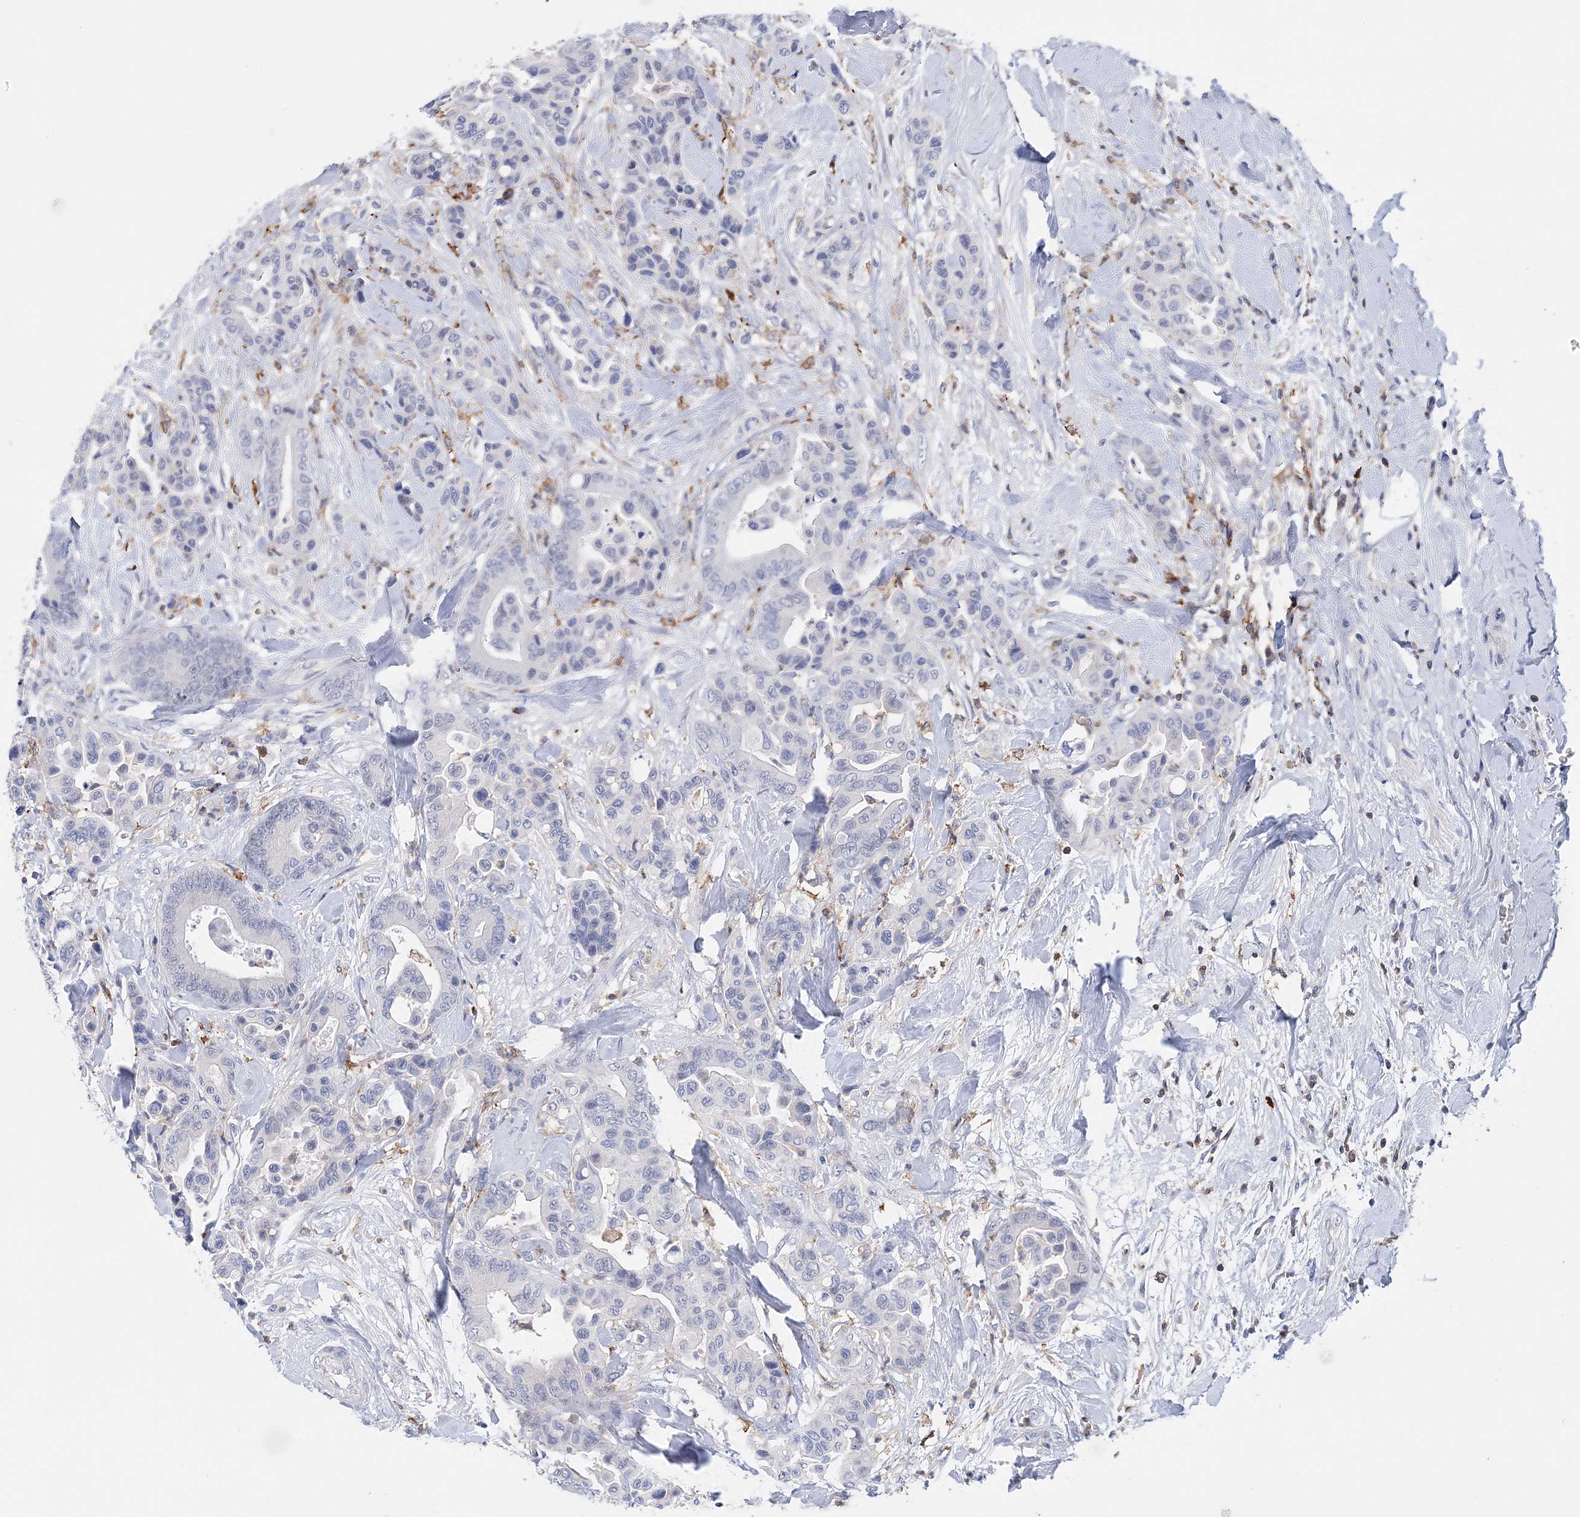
{"staining": {"intensity": "negative", "quantity": "none", "location": "none"}, "tissue": "colorectal cancer", "cell_type": "Tumor cells", "image_type": "cancer", "snomed": [{"axis": "morphology", "description": "Normal tissue, NOS"}, {"axis": "morphology", "description": "Adenocarcinoma, NOS"}, {"axis": "topography", "description": "Colon"}], "caption": "Immunohistochemical staining of human colorectal cancer (adenocarcinoma) shows no significant expression in tumor cells. (DAB immunohistochemistry, high magnification).", "gene": "PRMT9", "patient": {"sex": "male", "age": 82}}